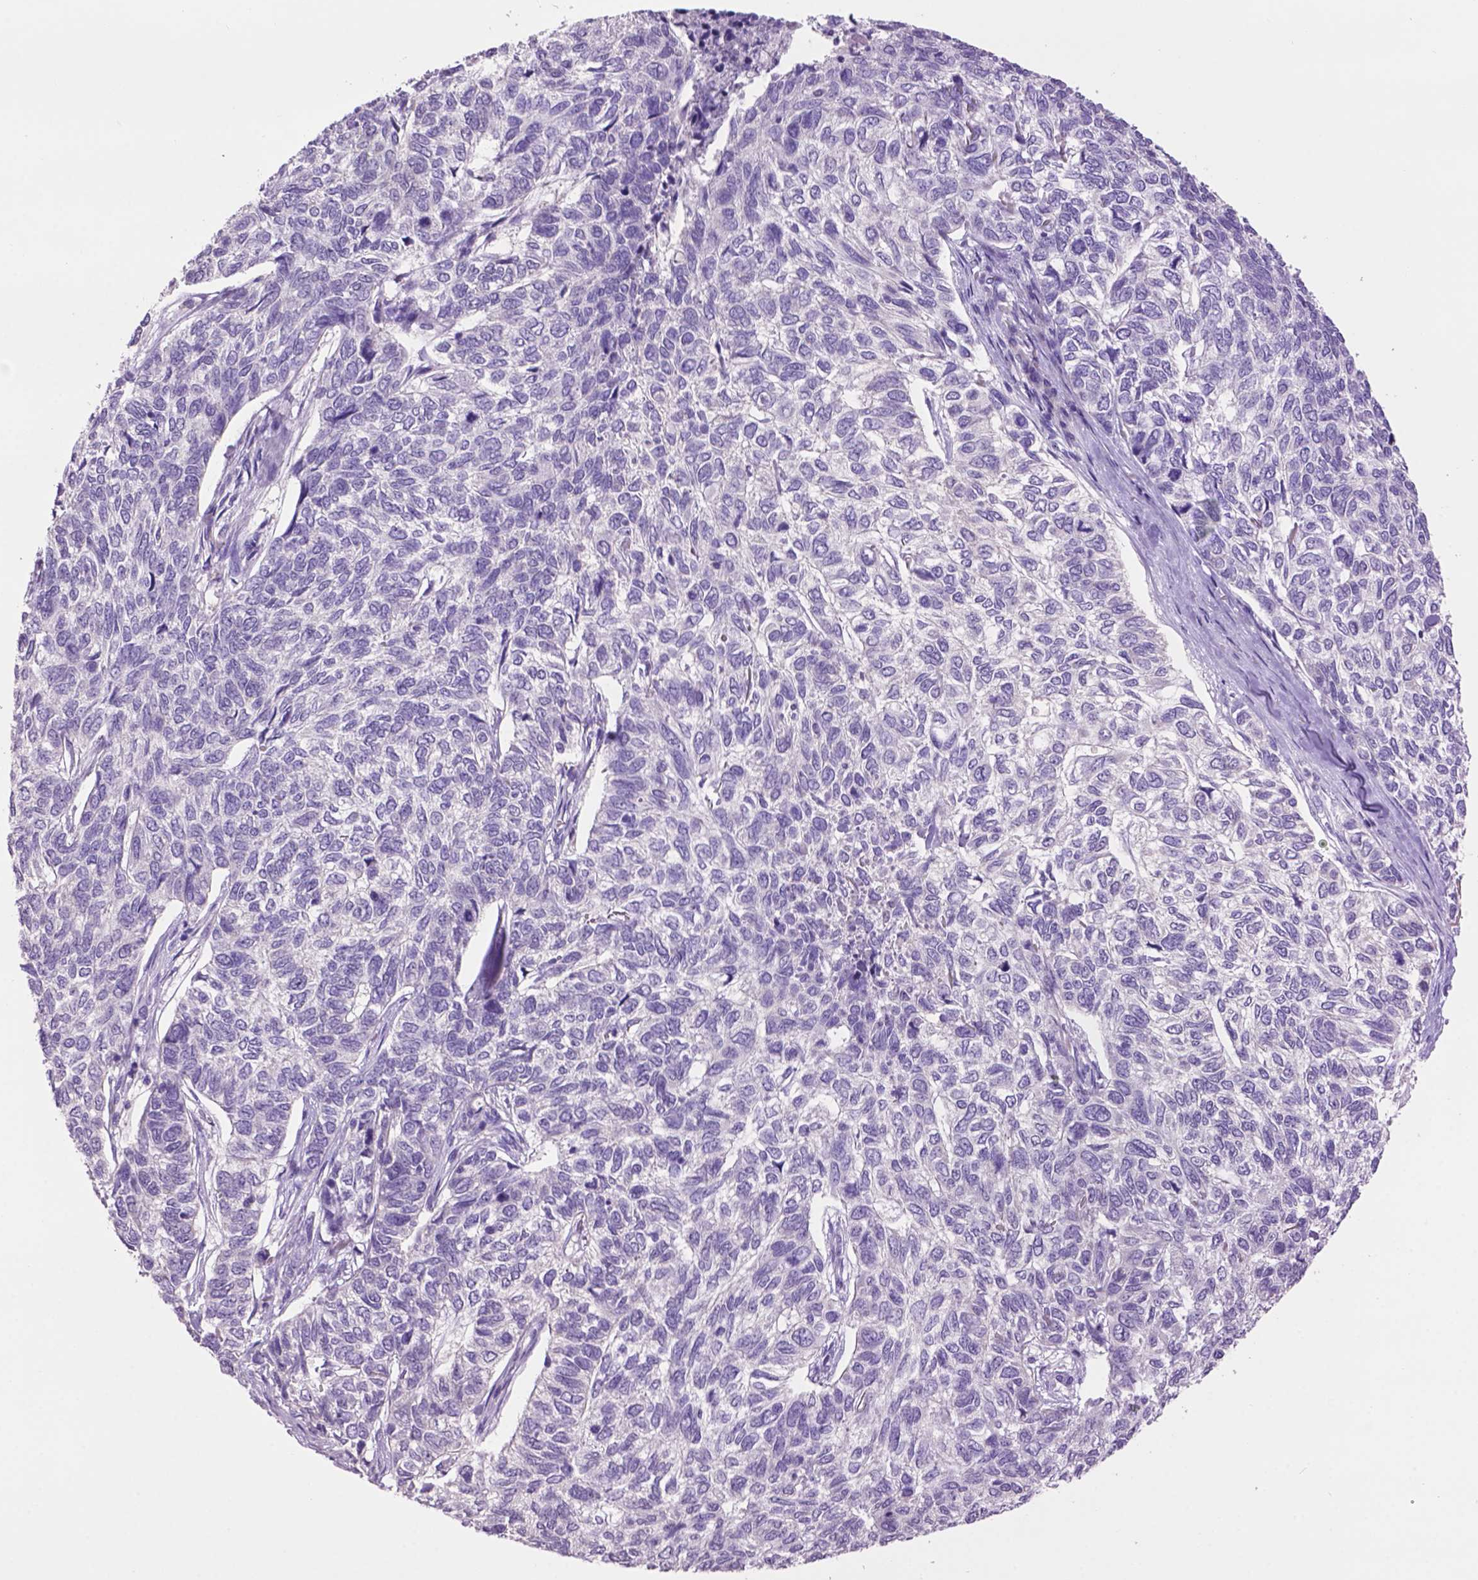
{"staining": {"intensity": "negative", "quantity": "none", "location": "none"}, "tissue": "skin cancer", "cell_type": "Tumor cells", "image_type": "cancer", "snomed": [{"axis": "morphology", "description": "Basal cell carcinoma"}, {"axis": "topography", "description": "Skin"}], "caption": "Tumor cells are negative for brown protein staining in skin cancer.", "gene": "CRYBA4", "patient": {"sex": "female", "age": 65}}